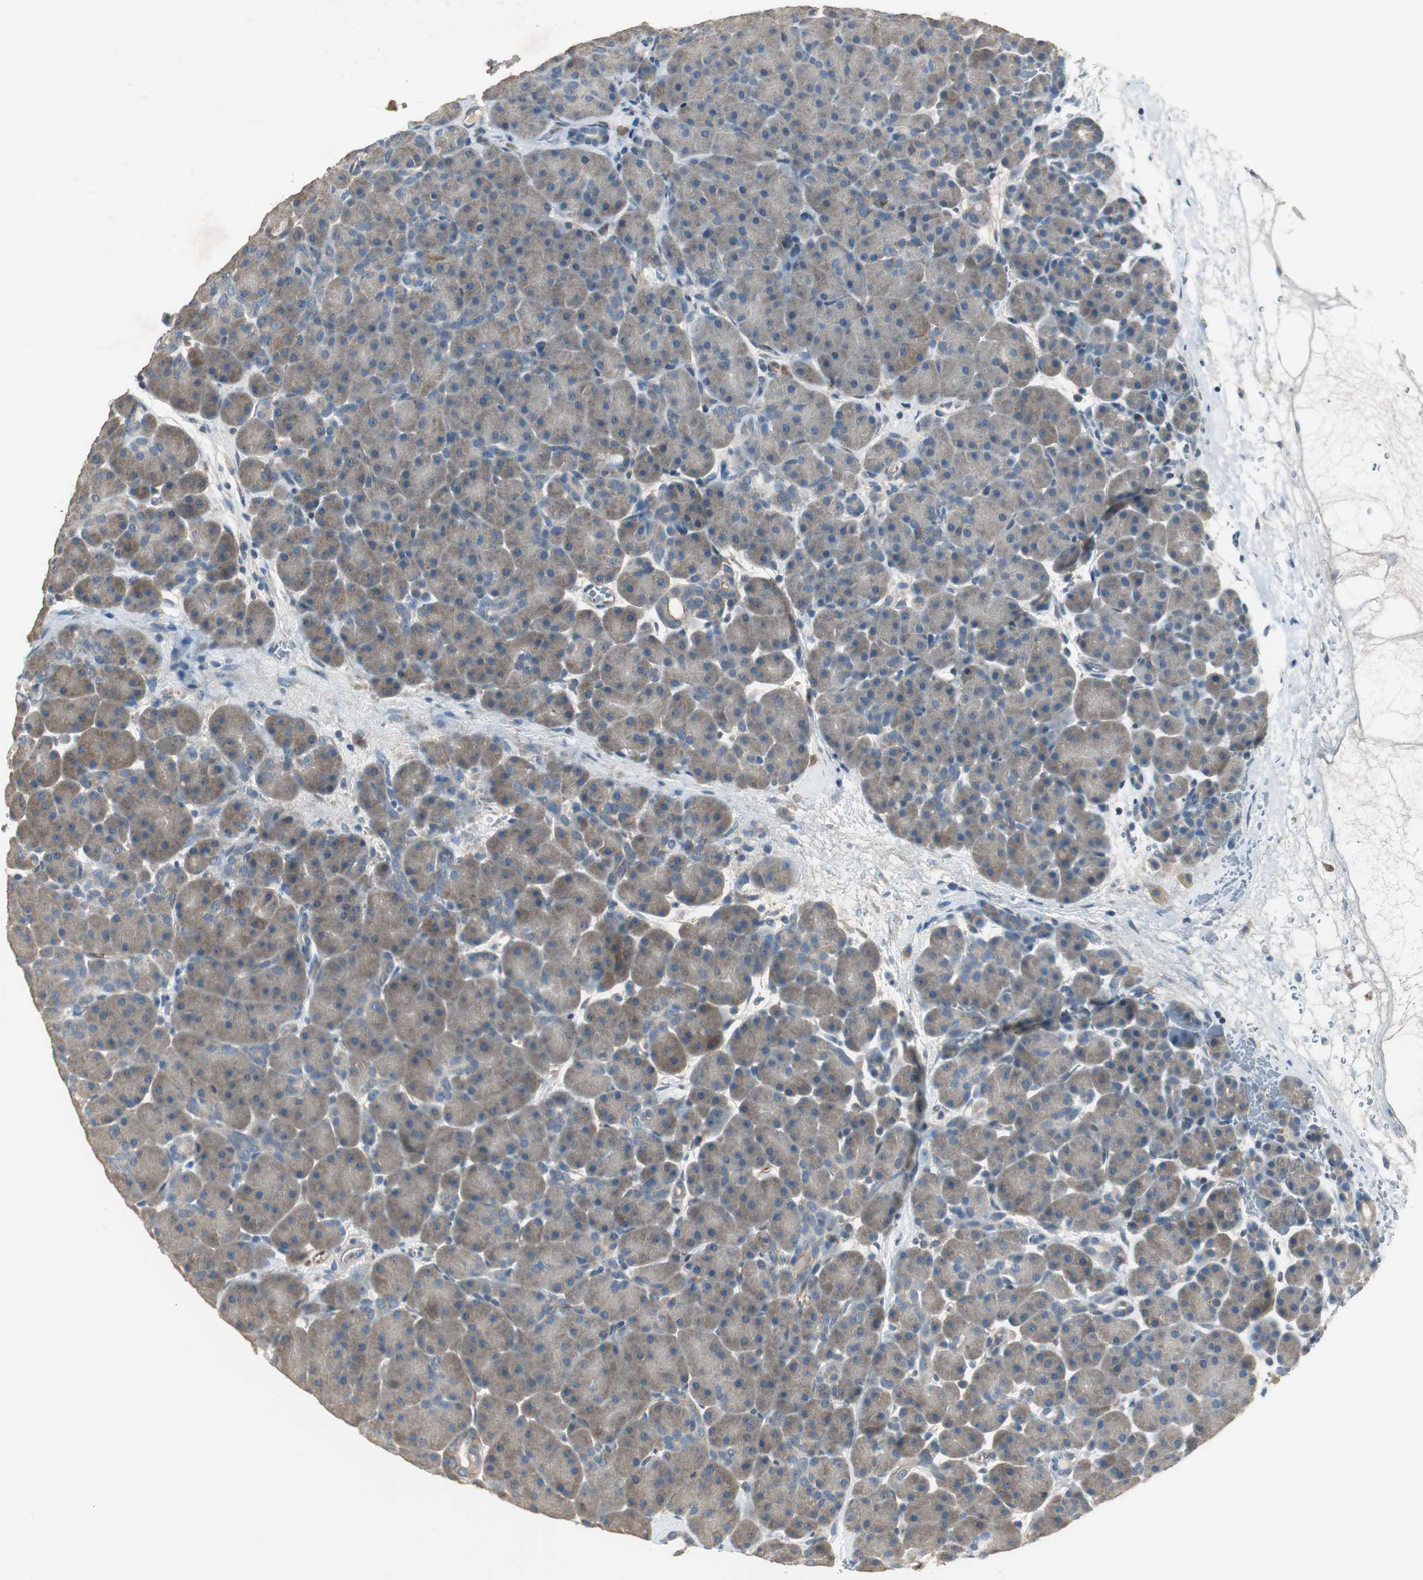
{"staining": {"intensity": "weak", "quantity": ">75%", "location": "cytoplasmic/membranous"}, "tissue": "pancreas", "cell_type": "Exocrine glandular cells", "image_type": "normal", "snomed": [{"axis": "morphology", "description": "Normal tissue, NOS"}, {"axis": "topography", "description": "Pancreas"}], "caption": "A high-resolution photomicrograph shows IHC staining of normal pancreas, which reveals weak cytoplasmic/membranous staining in about >75% of exocrine glandular cells.", "gene": "MSTO1", "patient": {"sex": "male", "age": 66}}